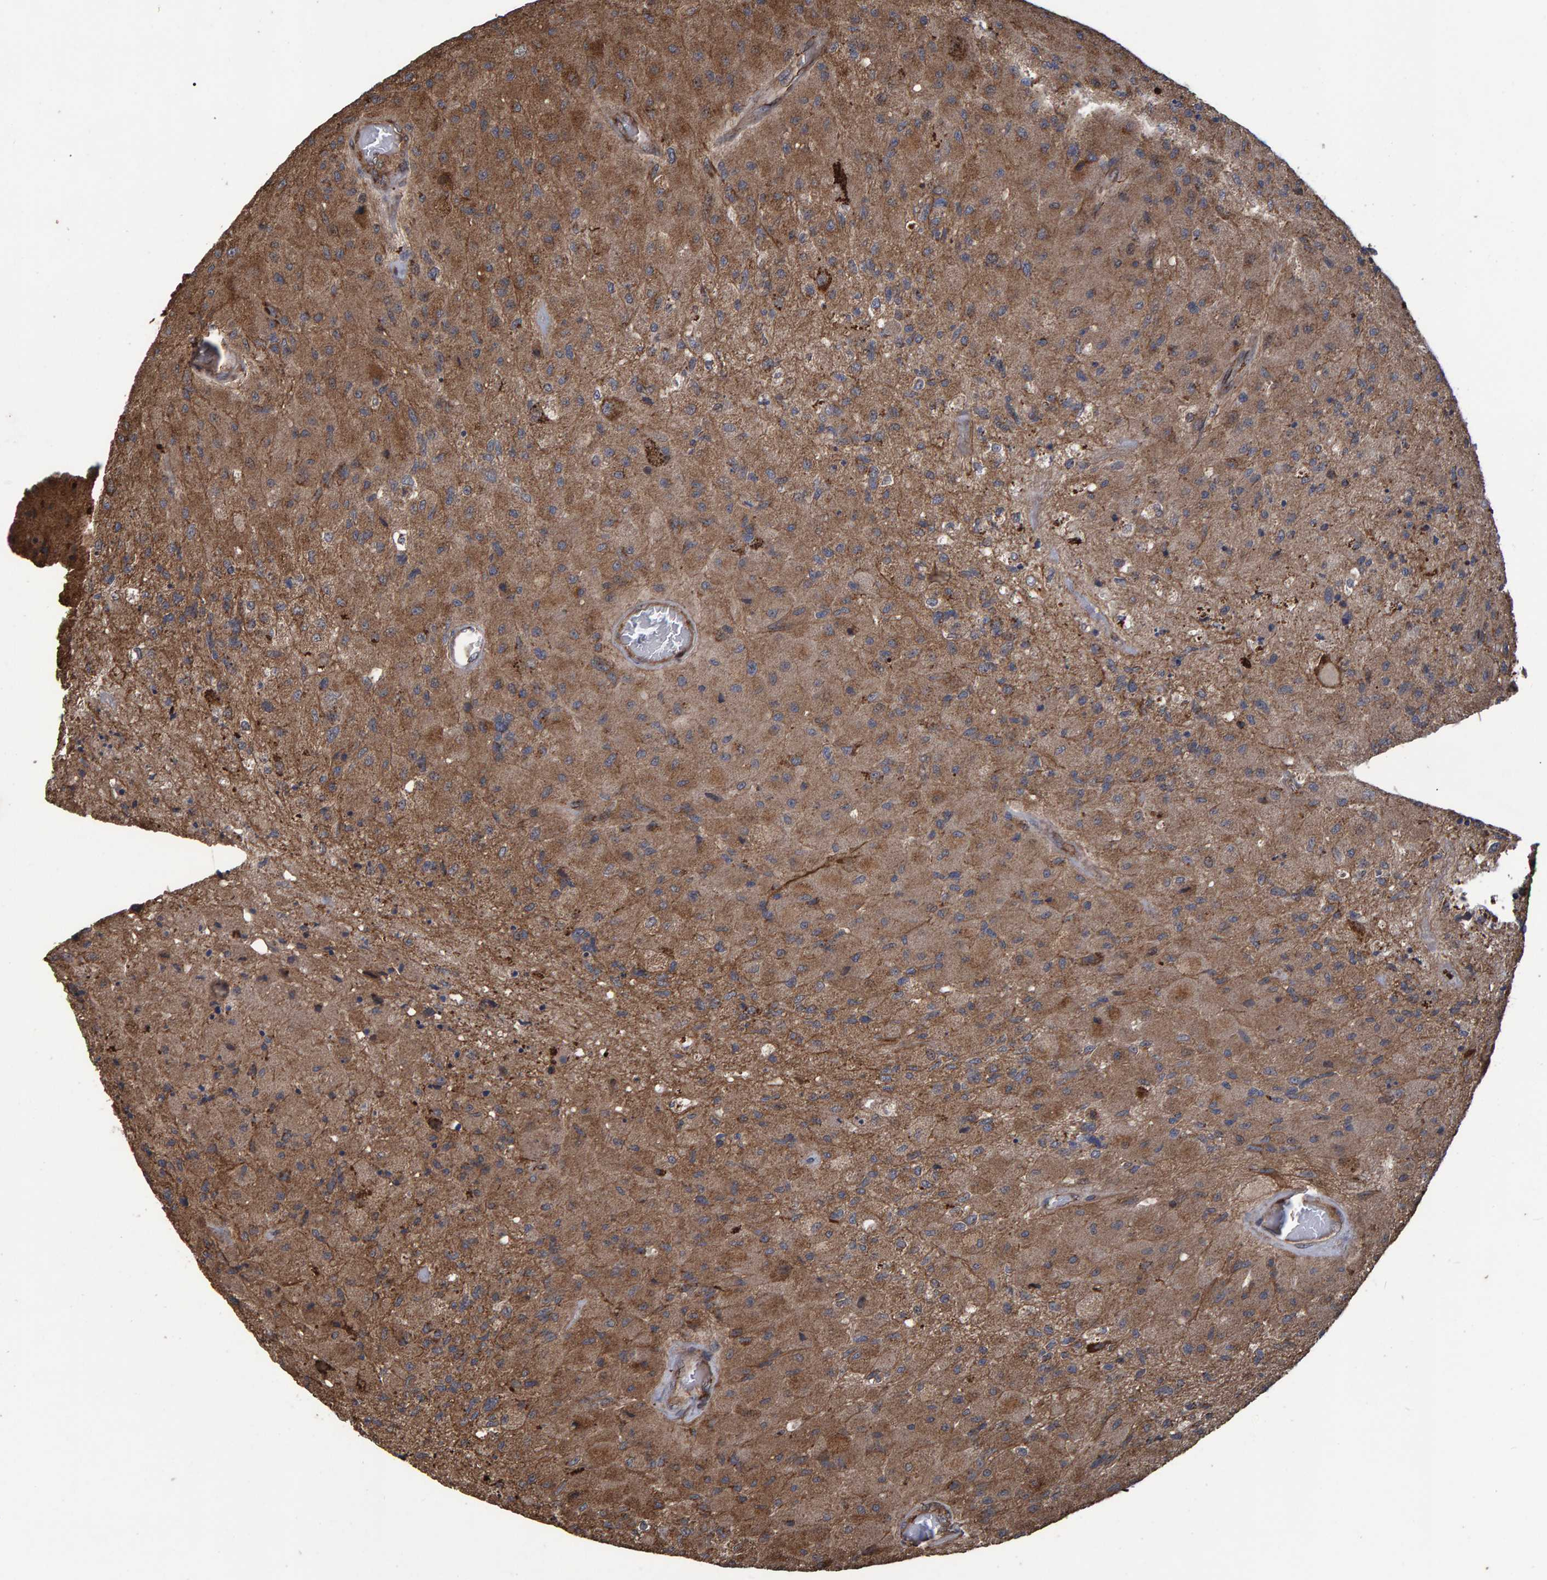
{"staining": {"intensity": "moderate", "quantity": ">75%", "location": "cytoplasmic/membranous"}, "tissue": "glioma", "cell_type": "Tumor cells", "image_type": "cancer", "snomed": [{"axis": "morphology", "description": "Normal tissue, NOS"}, {"axis": "morphology", "description": "Glioma, malignant, High grade"}, {"axis": "topography", "description": "Cerebral cortex"}], "caption": "Glioma tissue reveals moderate cytoplasmic/membranous positivity in approximately >75% of tumor cells, visualized by immunohistochemistry.", "gene": "TRIM68", "patient": {"sex": "male", "age": 77}}